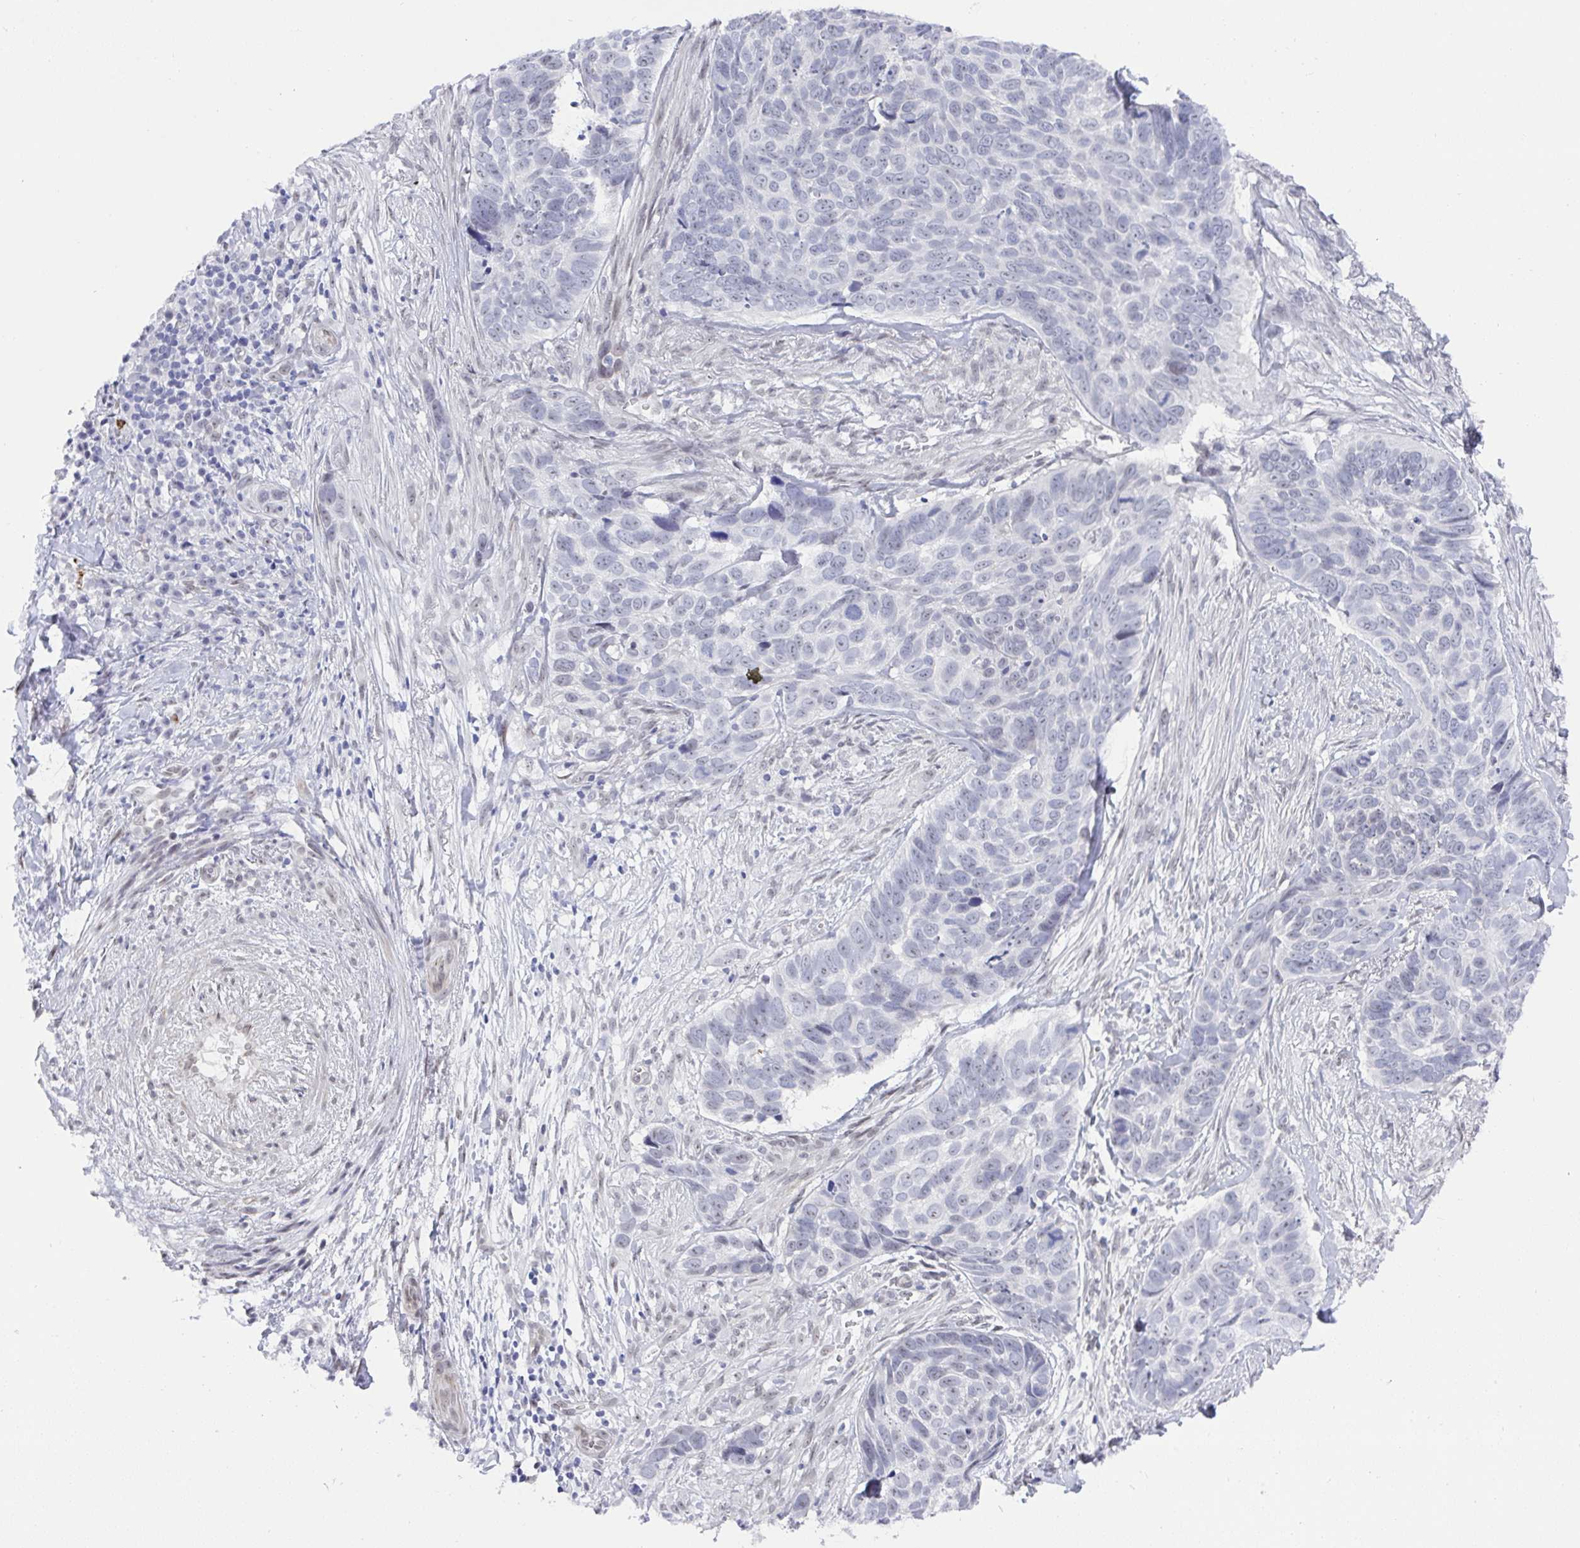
{"staining": {"intensity": "negative", "quantity": "none", "location": "none"}, "tissue": "skin cancer", "cell_type": "Tumor cells", "image_type": "cancer", "snomed": [{"axis": "morphology", "description": "Basal cell carcinoma"}, {"axis": "topography", "description": "Skin"}], "caption": "Immunohistochemistry of skin cancer reveals no positivity in tumor cells.", "gene": "MFSD4A", "patient": {"sex": "female", "age": 82}}